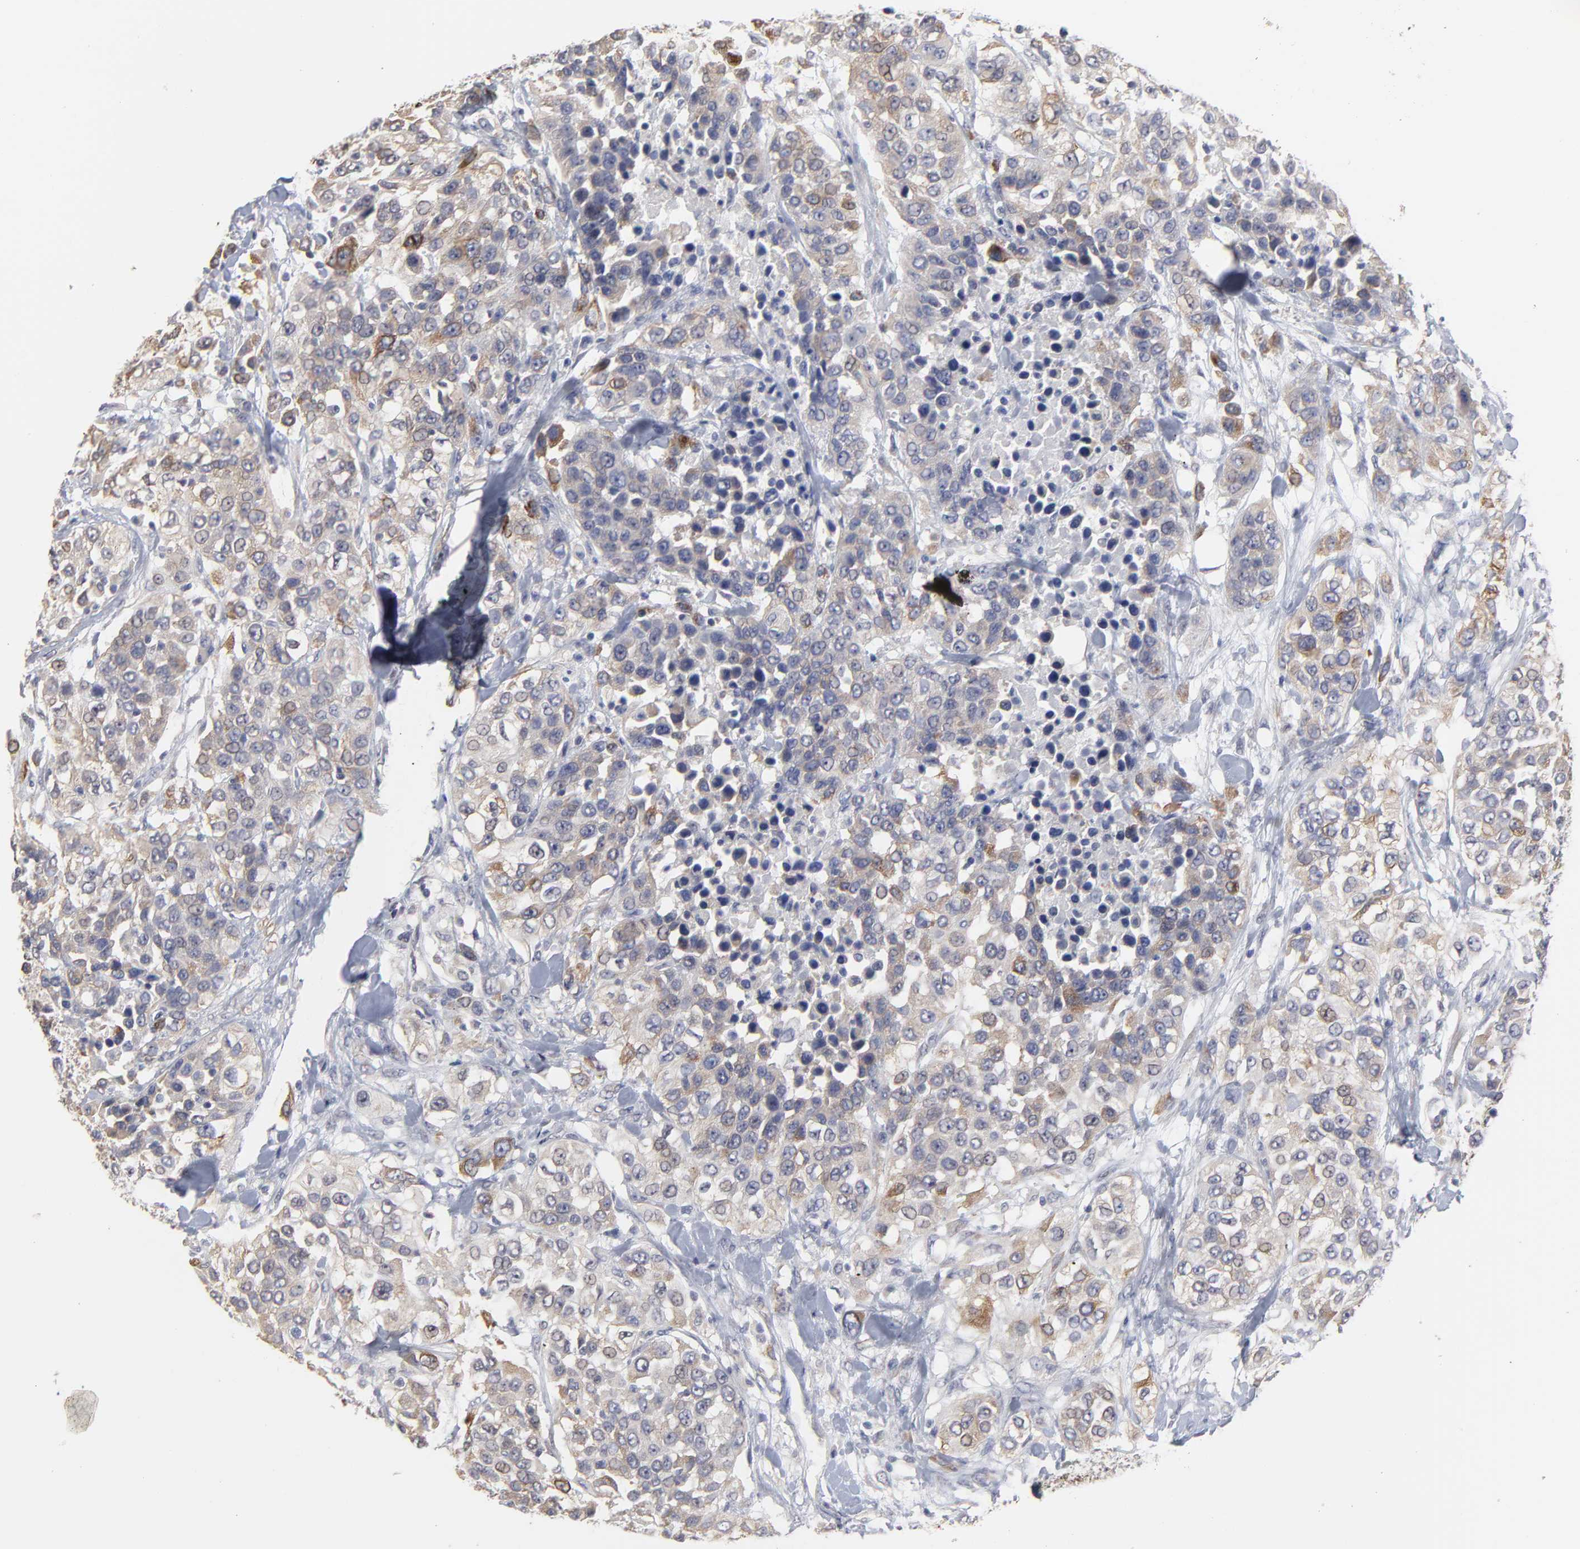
{"staining": {"intensity": "weak", "quantity": "25%-75%", "location": "cytoplasmic/membranous"}, "tissue": "urothelial cancer", "cell_type": "Tumor cells", "image_type": "cancer", "snomed": [{"axis": "morphology", "description": "Urothelial carcinoma, High grade"}, {"axis": "topography", "description": "Urinary bladder"}], "caption": "Protein staining reveals weak cytoplasmic/membranous positivity in about 25%-75% of tumor cells in urothelial cancer. (IHC, brightfield microscopy, high magnification).", "gene": "MAGEA10", "patient": {"sex": "female", "age": 80}}